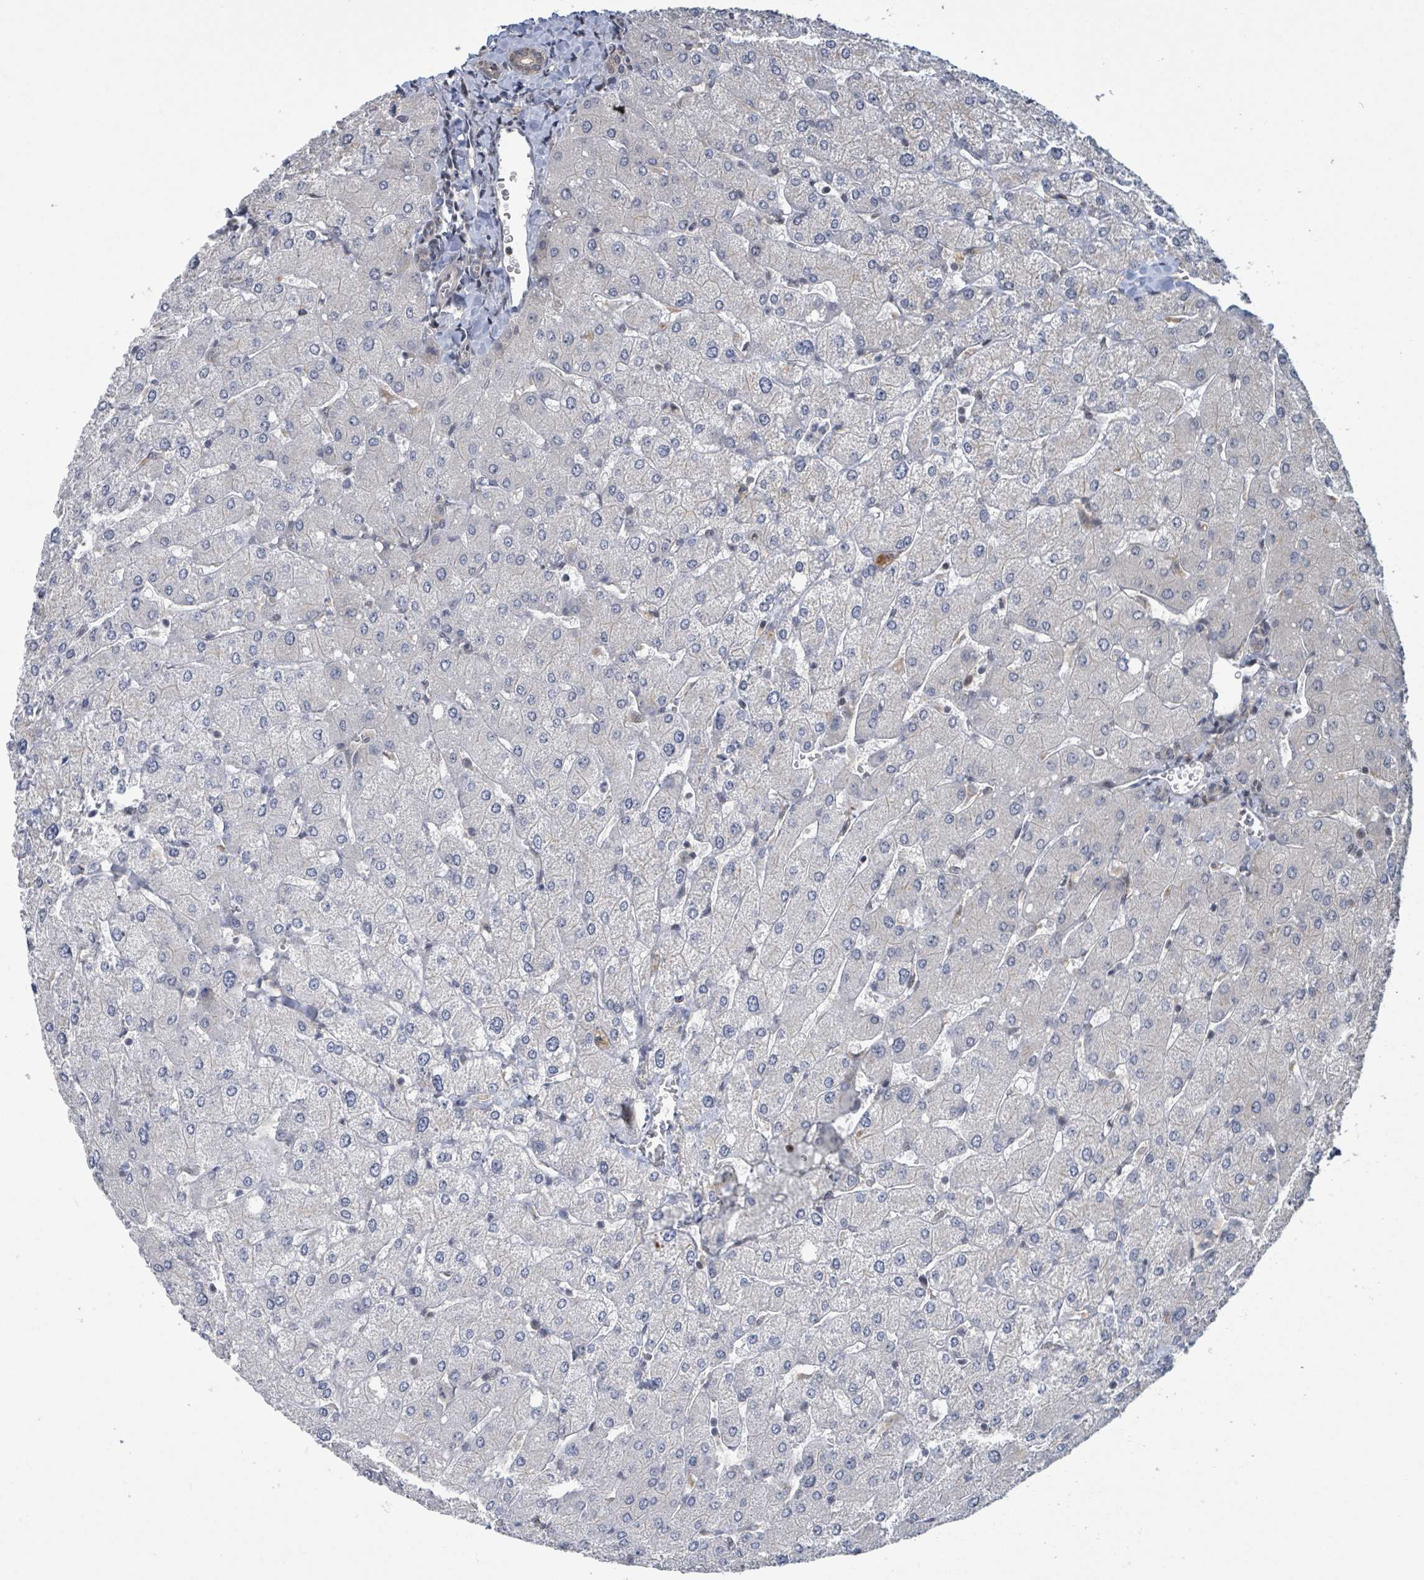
{"staining": {"intensity": "negative", "quantity": "none", "location": "none"}, "tissue": "liver", "cell_type": "Cholangiocytes", "image_type": "normal", "snomed": [{"axis": "morphology", "description": "Normal tissue, NOS"}, {"axis": "topography", "description": "Liver"}], "caption": "High magnification brightfield microscopy of normal liver stained with DAB (brown) and counterstained with hematoxylin (blue): cholangiocytes show no significant positivity. (Stains: DAB (3,3'-diaminobenzidine) immunohistochemistry with hematoxylin counter stain, Microscopy: brightfield microscopy at high magnification).", "gene": "ZBTB14", "patient": {"sex": "male", "age": 55}}